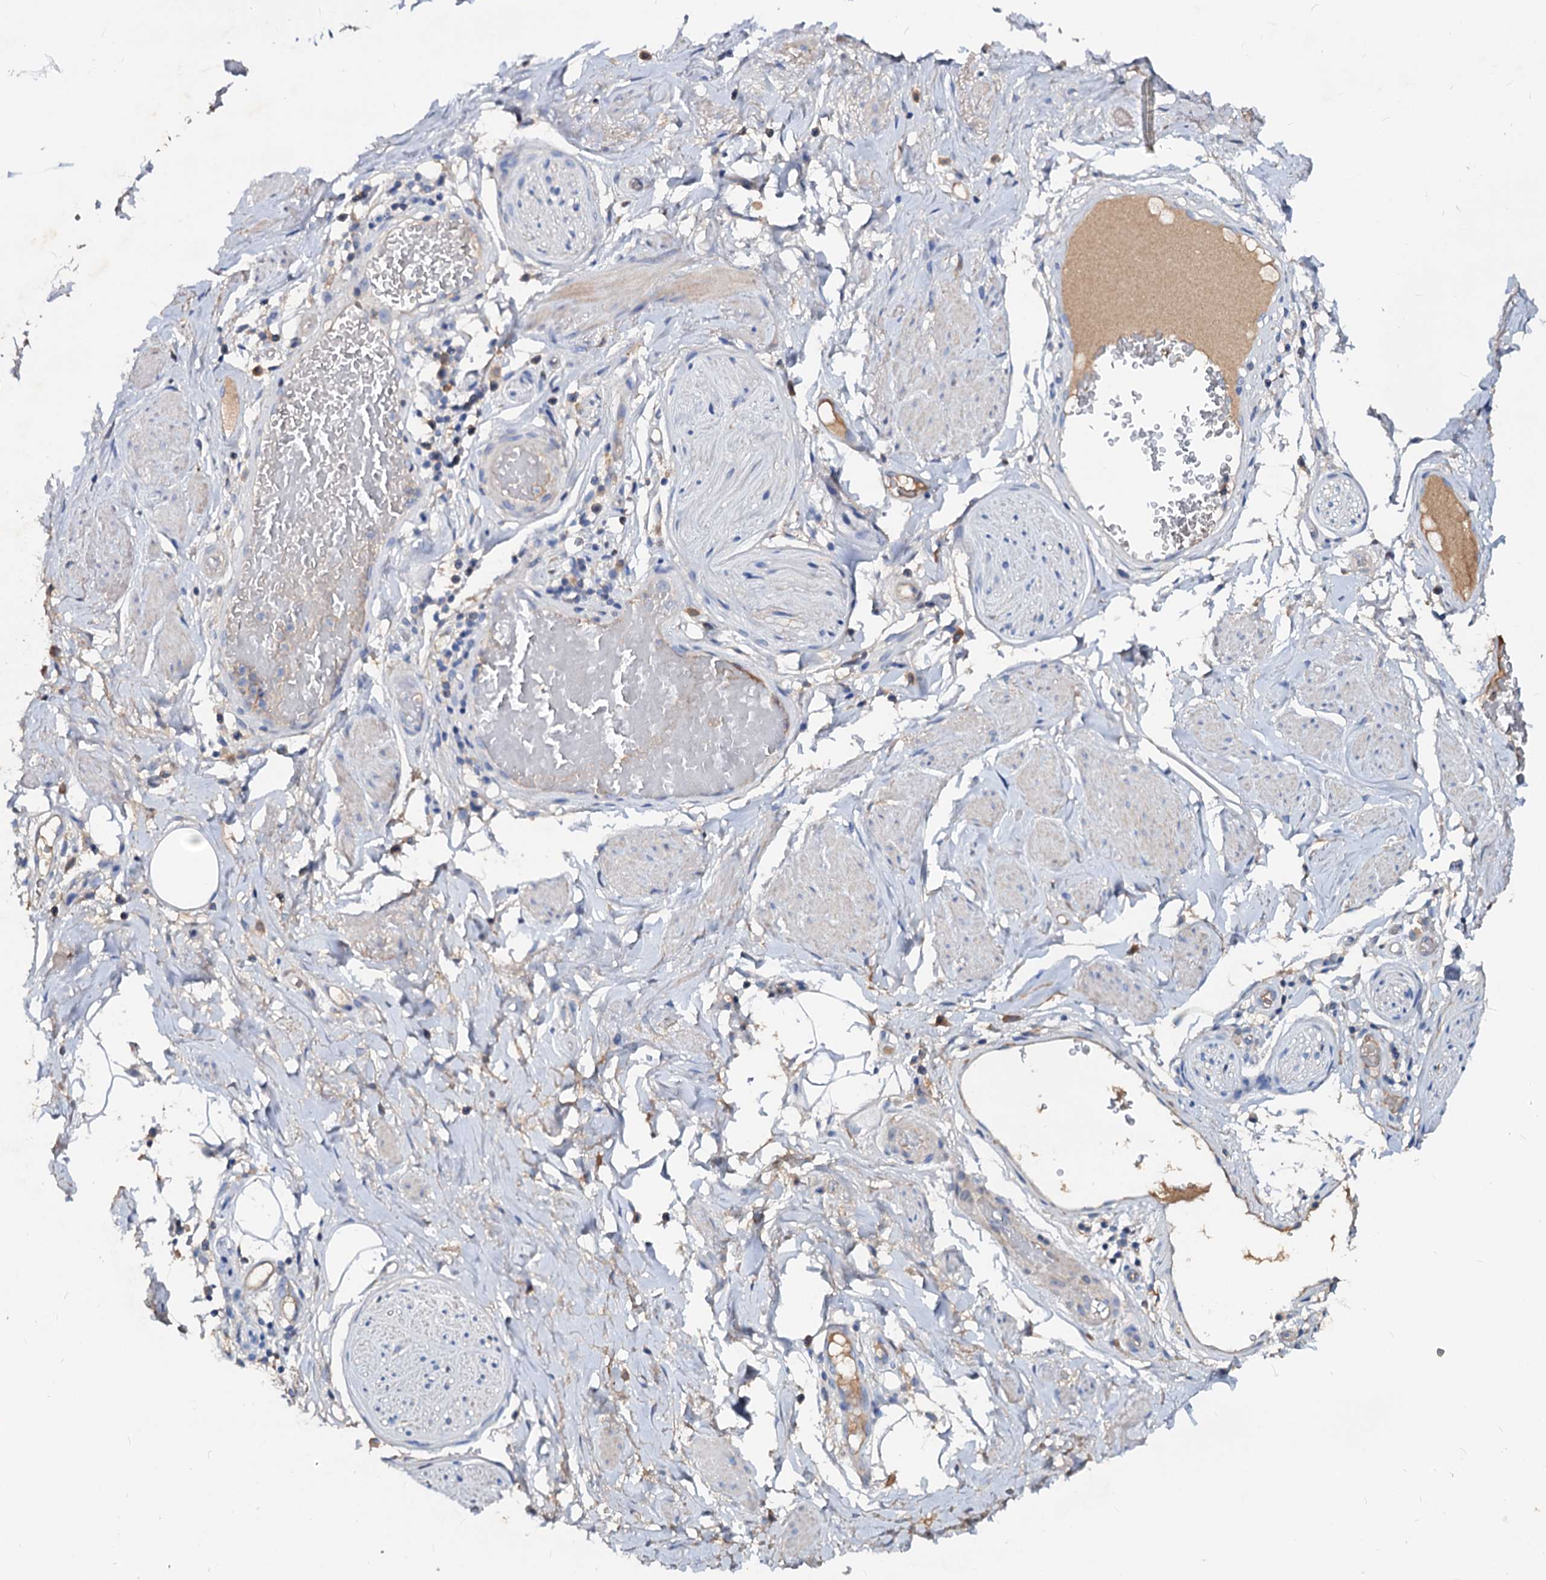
{"staining": {"intensity": "negative", "quantity": "none", "location": "none"}, "tissue": "adipose tissue", "cell_type": "Adipocytes", "image_type": "normal", "snomed": [{"axis": "morphology", "description": "Normal tissue, NOS"}, {"axis": "morphology", "description": "Adenocarcinoma, NOS"}, {"axis": "topography", "description": "Rectum"}, {"axis": "topography", "description": "Vagina"}, {"axis": "topography", "description": "Peripheral nerve tissue"}], "caption": "The image shows no significant positivity in adipocytes of adipose tissue.", "gene": "ACY3", "patient": {"sex": "female", "age": 71}}